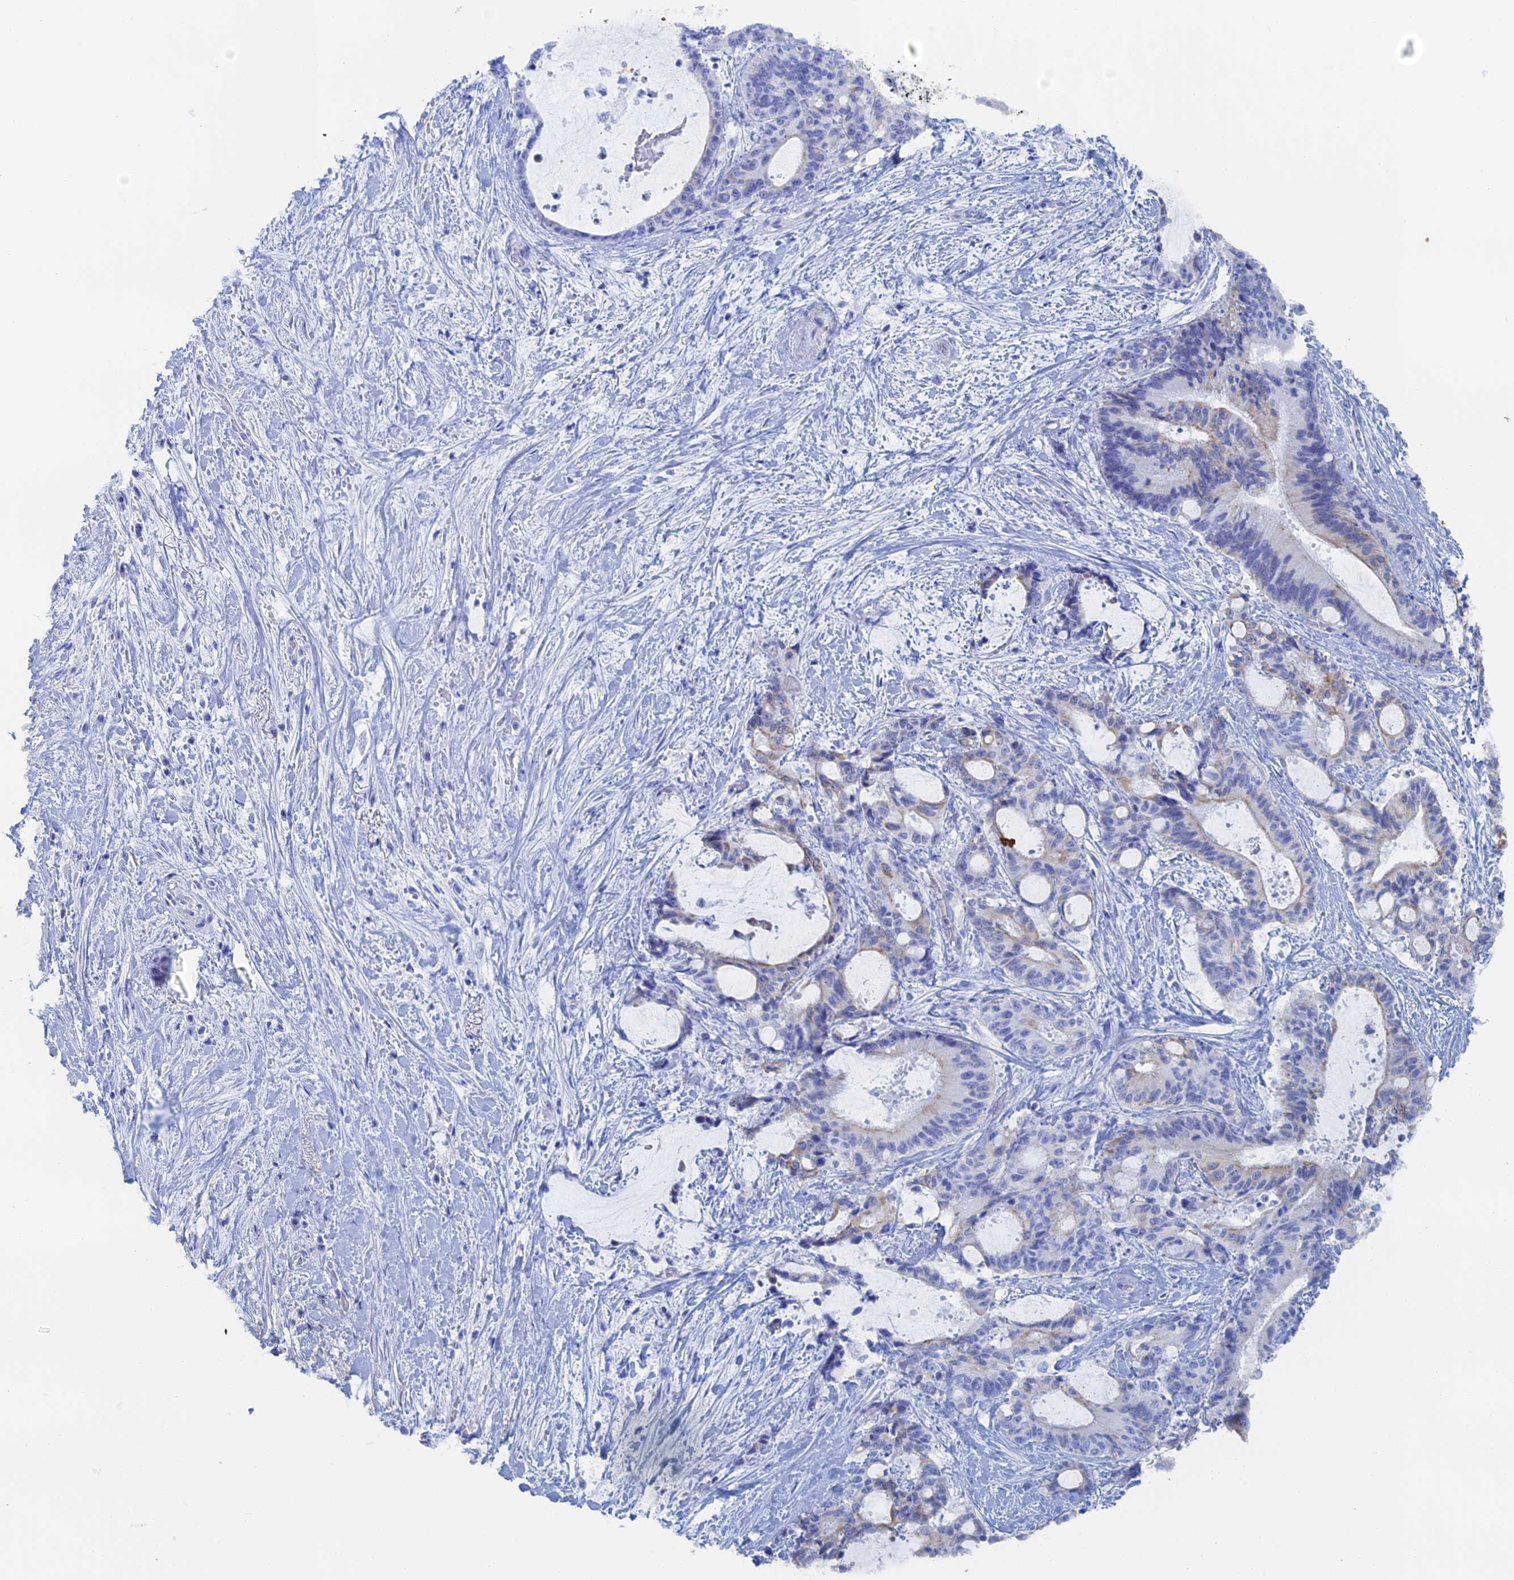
{"staining": {"intensity": "negative", "quantity": "none", "location": "none"}, "tissue": "liver cancer", "cell_type": "Tumor cells", "image_type": "cancer", "snomed": [{"axis": "morphology", "description": "Normal tissue, NOS"}, {"axis": "morphology", "description": "Cholangiocarcinoma"}, {"axis": "topography", "description": "Liver"}, {"axis": "topography", "description": "Peripheral nerve tissue"}], "caption": "A high-resolution photomicrograph shows immunohistochemistry staining of cholangiocarcinoma (liver), which exhibits no significant positivity in tumor cells. (Brightfield microscopy of DAB (3,3'-diaminobenzidine) IHC at high magnification).", "gene": "IL7", "patient": {"sex": "female", "age": 73}}